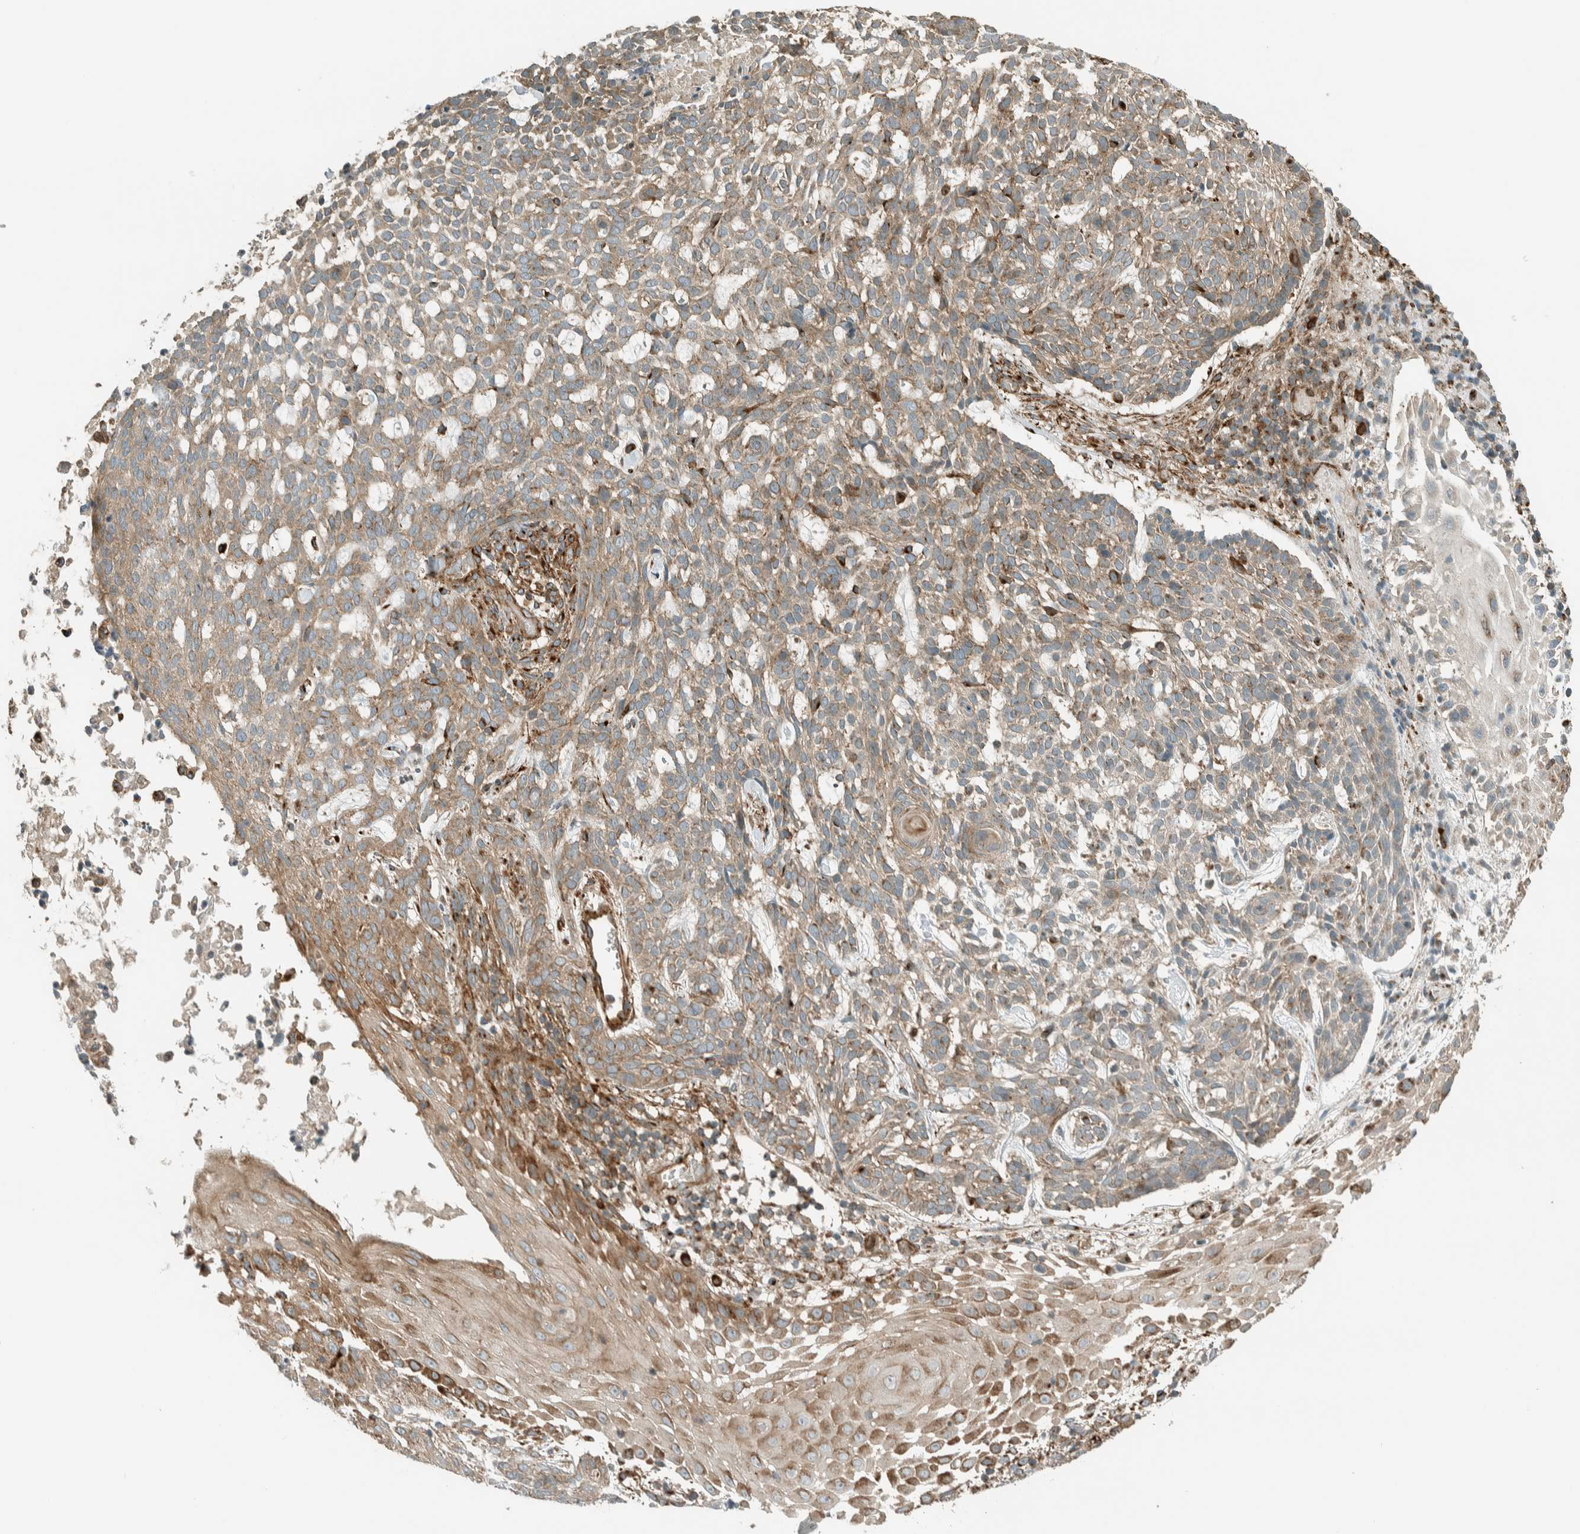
{"staining": {"intensity": "weak", "quantity": "25%-75%", "location": "cytoplasmic/membranous"}, "tissue": "skin cancer", "cell_type": "Tumor cells", "image_type": "cancer", "snomed": [{"axis": "morphology", "description": "Basal cell carcinoma"}, {"axis": "topography", "description": "Skin"}], "caption": "Protein positivity by immunohistochemistry displays weak cytoplasmic/membranous positivity in approximately 25%-75% of tumor cells in skin cancer (basal cell carcinoma).", "gene": "EXOC7", "patient": {"sex": "female", "age": 64}}